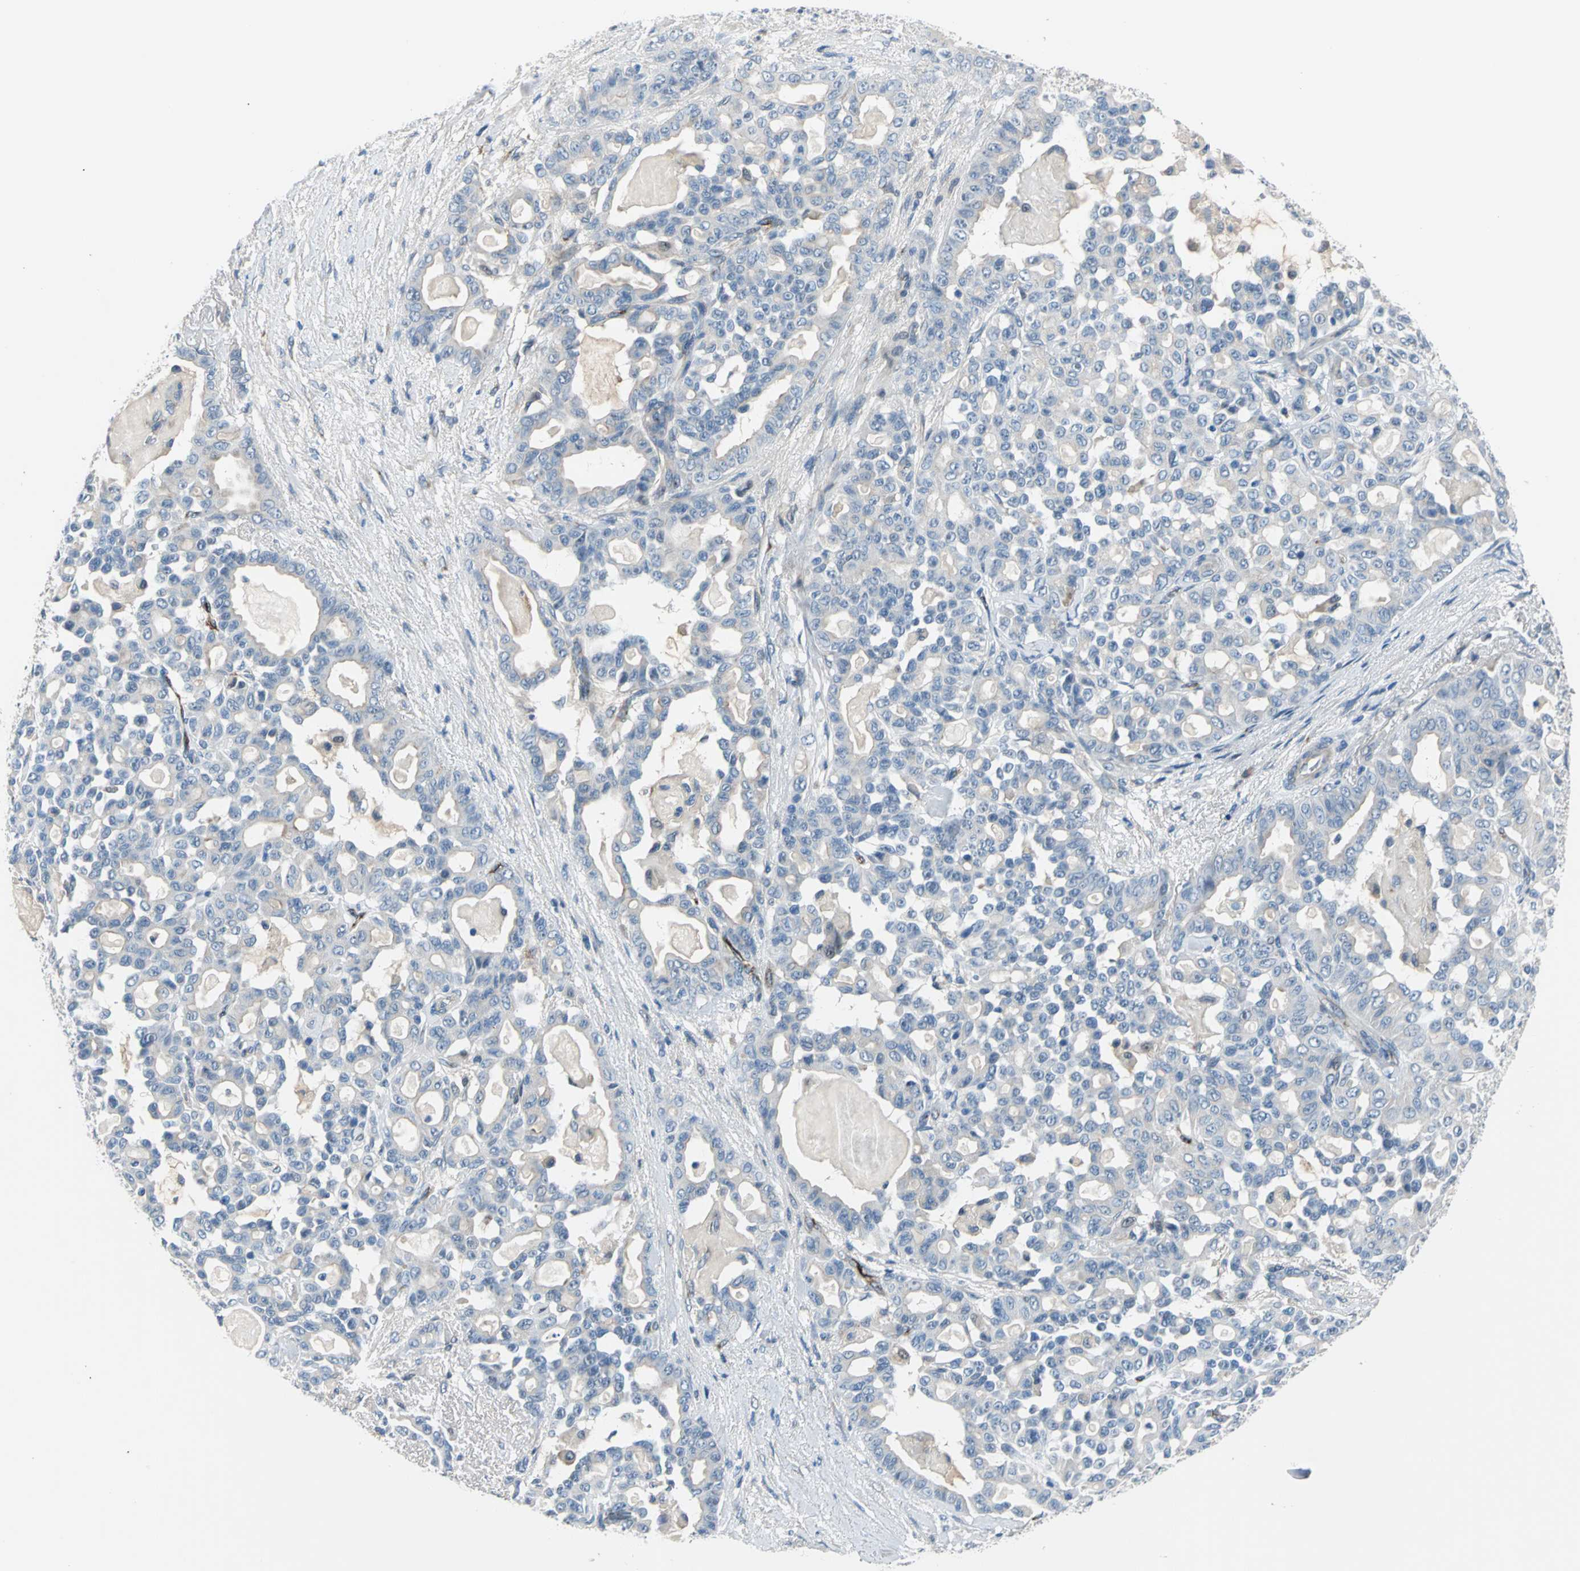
{"staining": {"intensity": "weak", "quantity": "25%-75%", "location": "cytoplasmic/membranous"}, "tissue": "pancreatic cancer", "cell_type": "Tumor cells", "image_type": "cancer", "snomed": [{"axis": "morphology", "description": "Adenocarcinoma, NOS"}, {"axis": "topography", "description": "Pancreas"}], "caption": "Weak cytoplasmic/membranous expression is identified in approximately 25%-75% of tumor cells in pancreatic cancer (adenocarcinoma).", "gene": "SELP", "patient": {"sex": "male", "age": 63}}